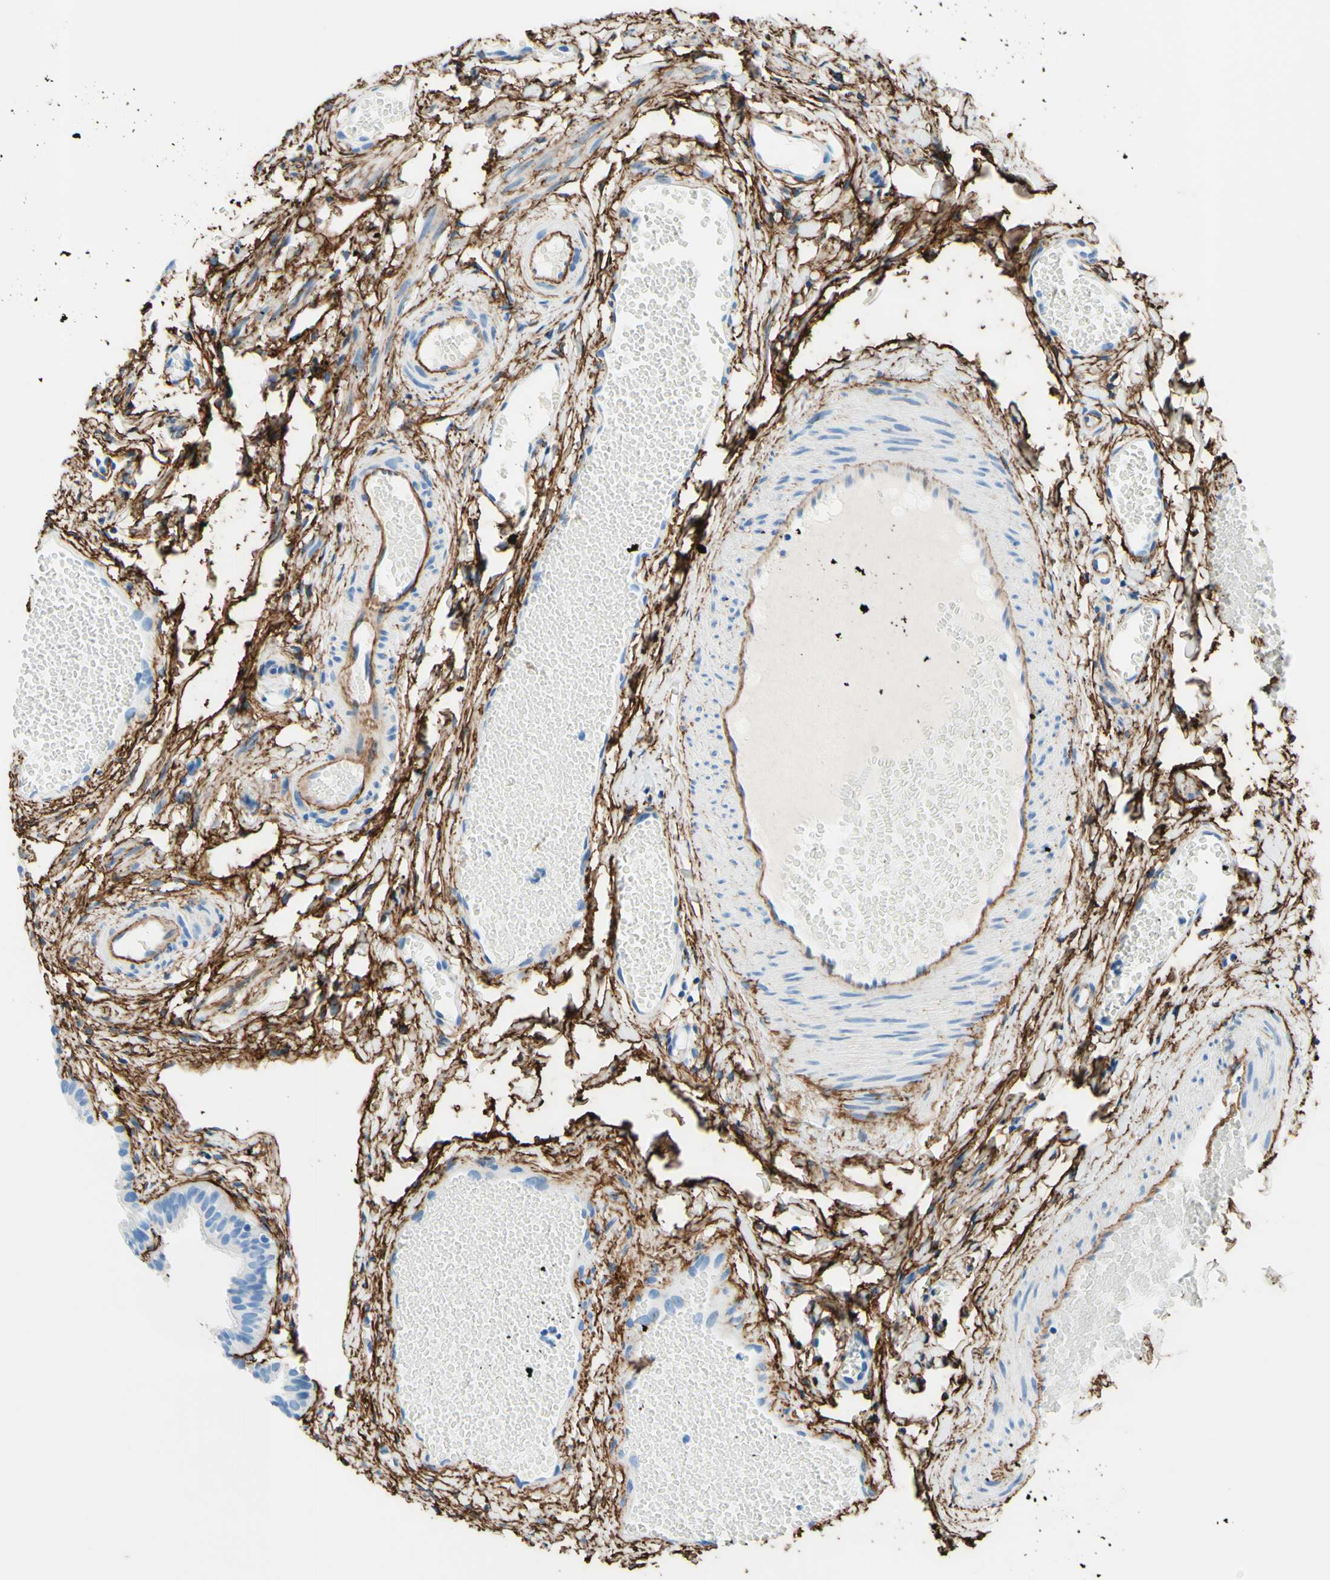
{"staining": {"intensity": "negative", "quantity": "none", "location": "none"}, "tissue": "fallopian tube", "cell_type": "Glandular cells", "image_type": "normal", "snomed": [{"axis": "morphology", "description": "Normal tissue, NOS"}, {"axis": "topography", "description": "Fallopian tube"}, {"axis": "topography", "description": "Placenta"}], "caption": "Micrograph shows no significant protein positivity in glandular cells of normal fallopian tube.", "gene": "MFAP5", "patient": {"sex": "female", "age": 34}}